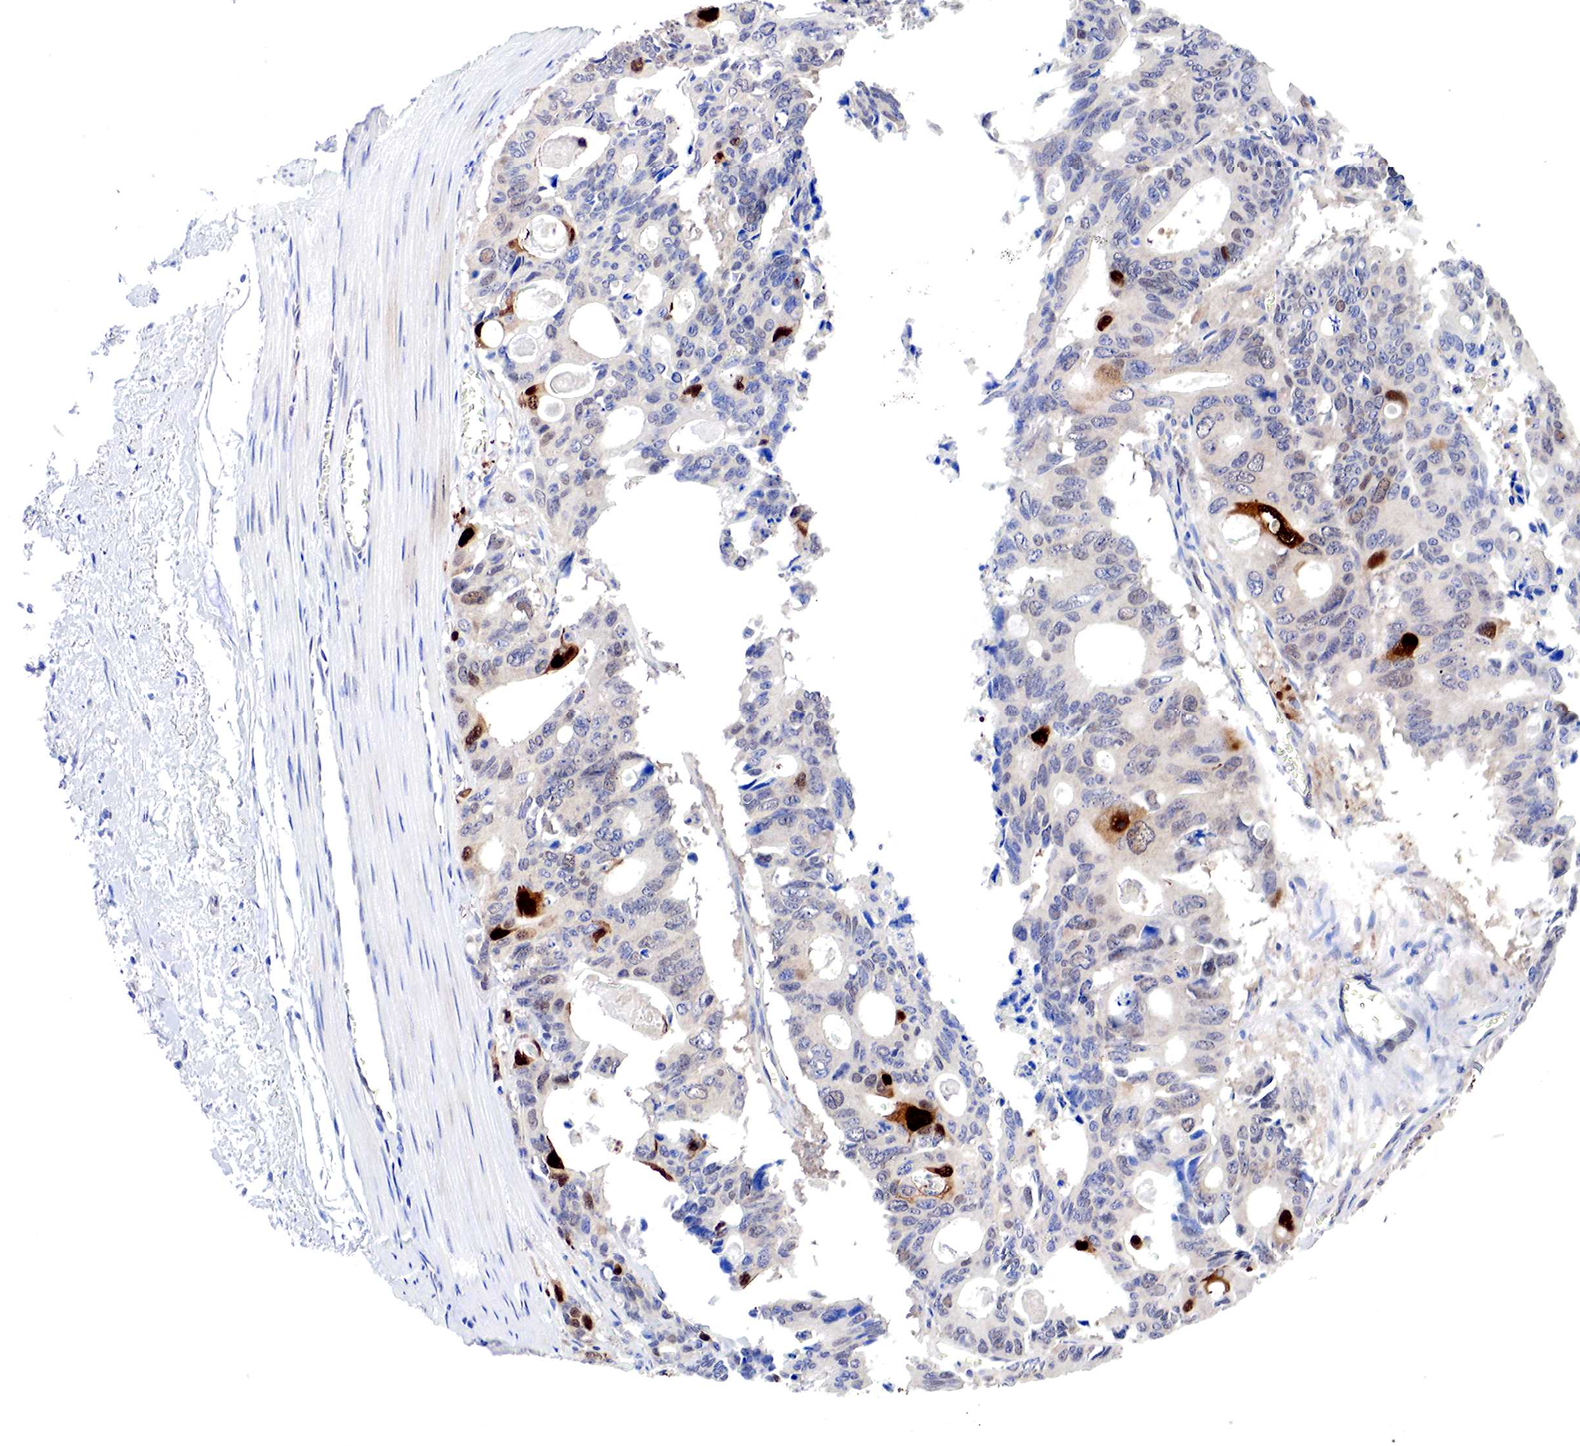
{"staining": {"intensity": "weak", "quantity": "25%-75%", "location": "cytoplasmic/membranous,nuclear"}, "tissue": "colorectal cancer", "cell_type": "Tumor cells", "image_type": "cancer", "snomed": [{"axis": "morphology", "description": "Adenocarcinoma, NOS"}, {"axis": "topography", "description": "Rectum"}], "caption": "Adenocarcinoma (colorectal) stained with immunohistochemistry (IHC) displays weak cytoplasmic/membranous and nuclear expression in about 25%-75% of tumor cells. (DAB (3,3'-diaminobenzidine) IHC, brown staining for protein, blue staining for nuclei).", "gene": "PABIR2", "patient": {"sex": "male", "age": 76}}